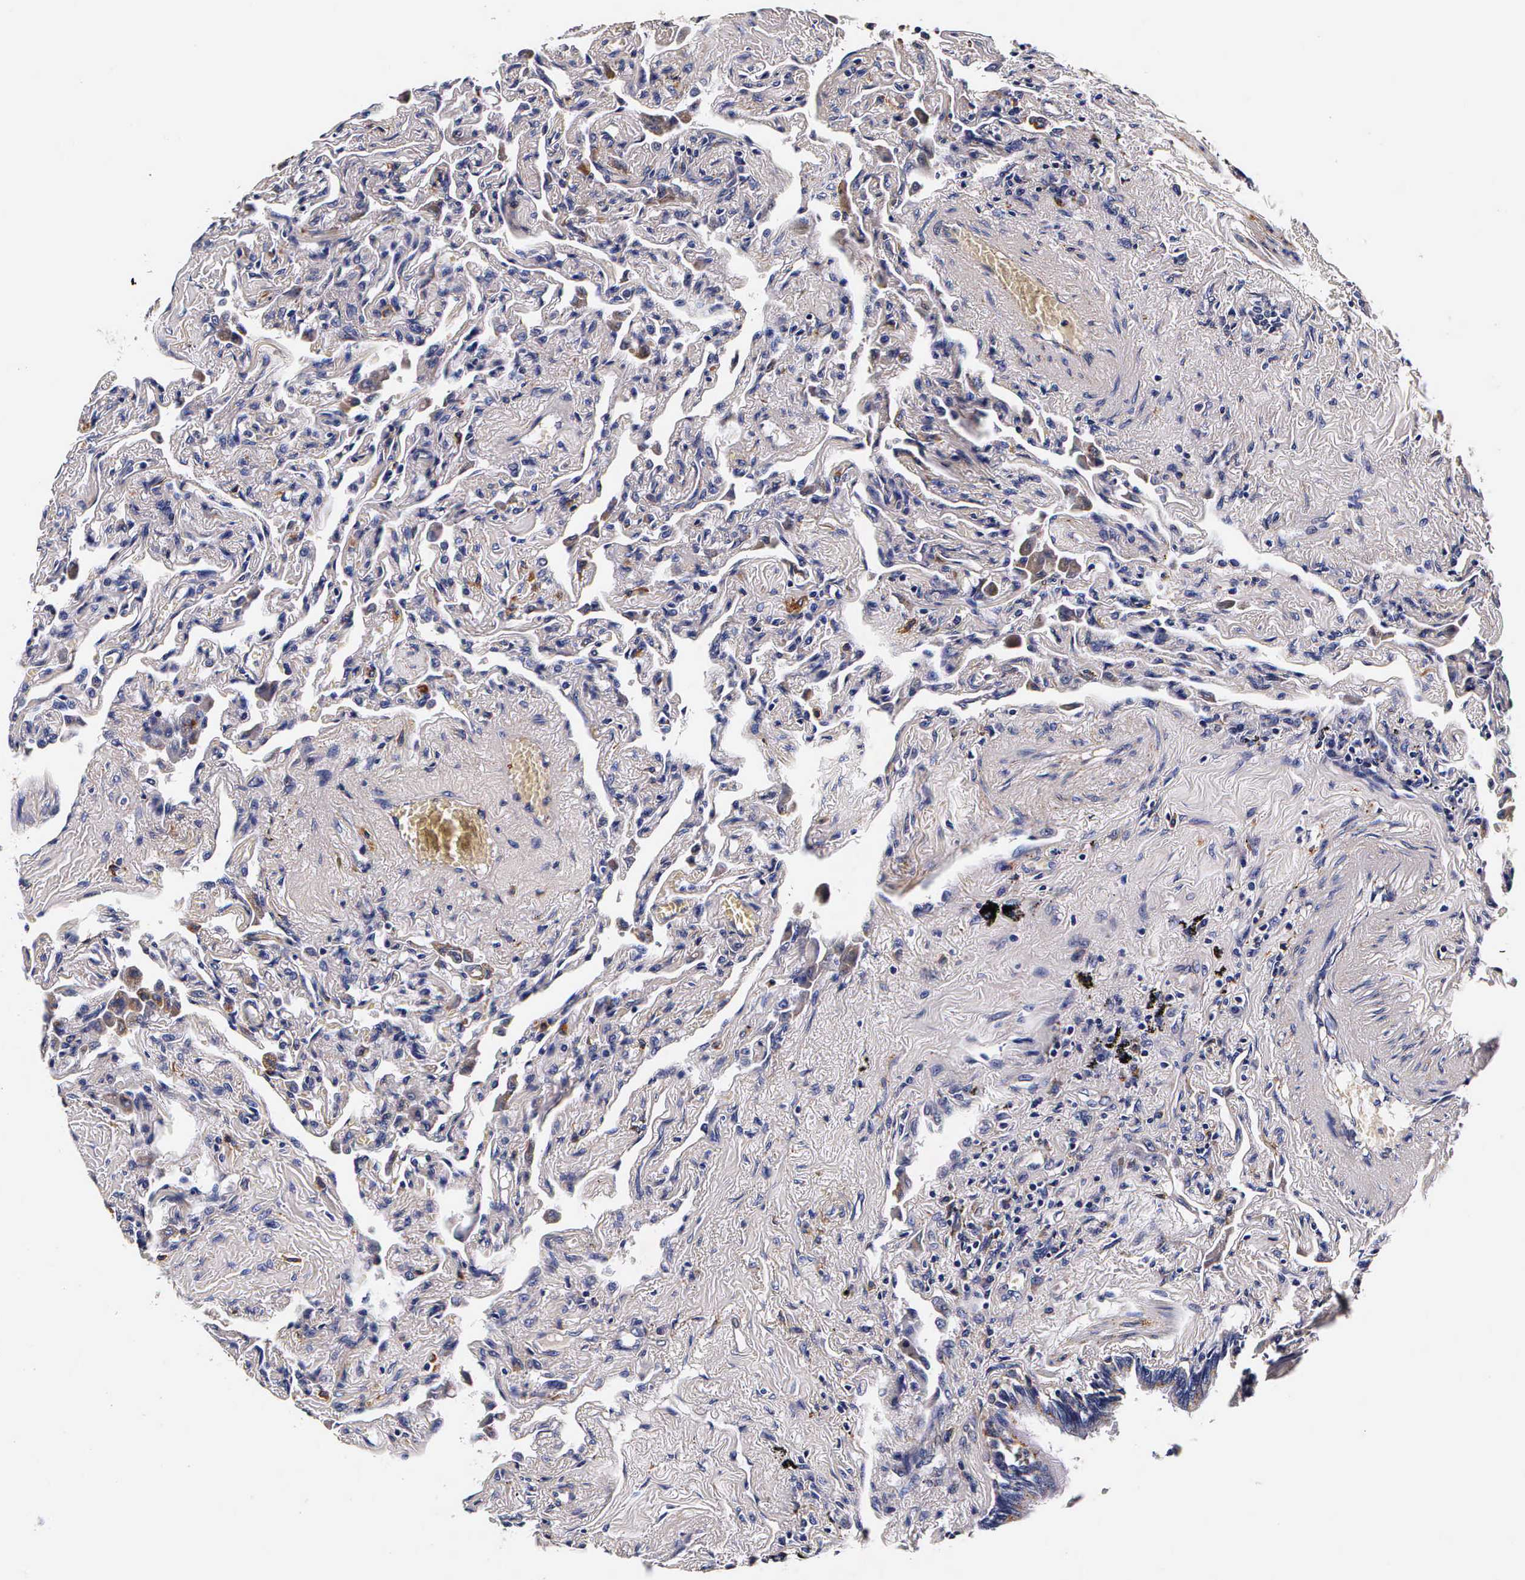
{"staining": {"intensity": "weak", "quantity": "<25%", "location": "cytoplasmic/membranous"}, "tissue": "lung", "cell_type": "Alveolar cells", "image_type": "normal", "snomed": [{"axis": "morphology", "description": "Normal tissue, NOS"}, {"axis": "topography", "description": "Lung"}], "caption": "Human lung stained for a protein using immunohistochemistry demonstrates no staining in alveolar cells.", "gene": "CTSB", "patient": {"sex": "male", "age": 73}}